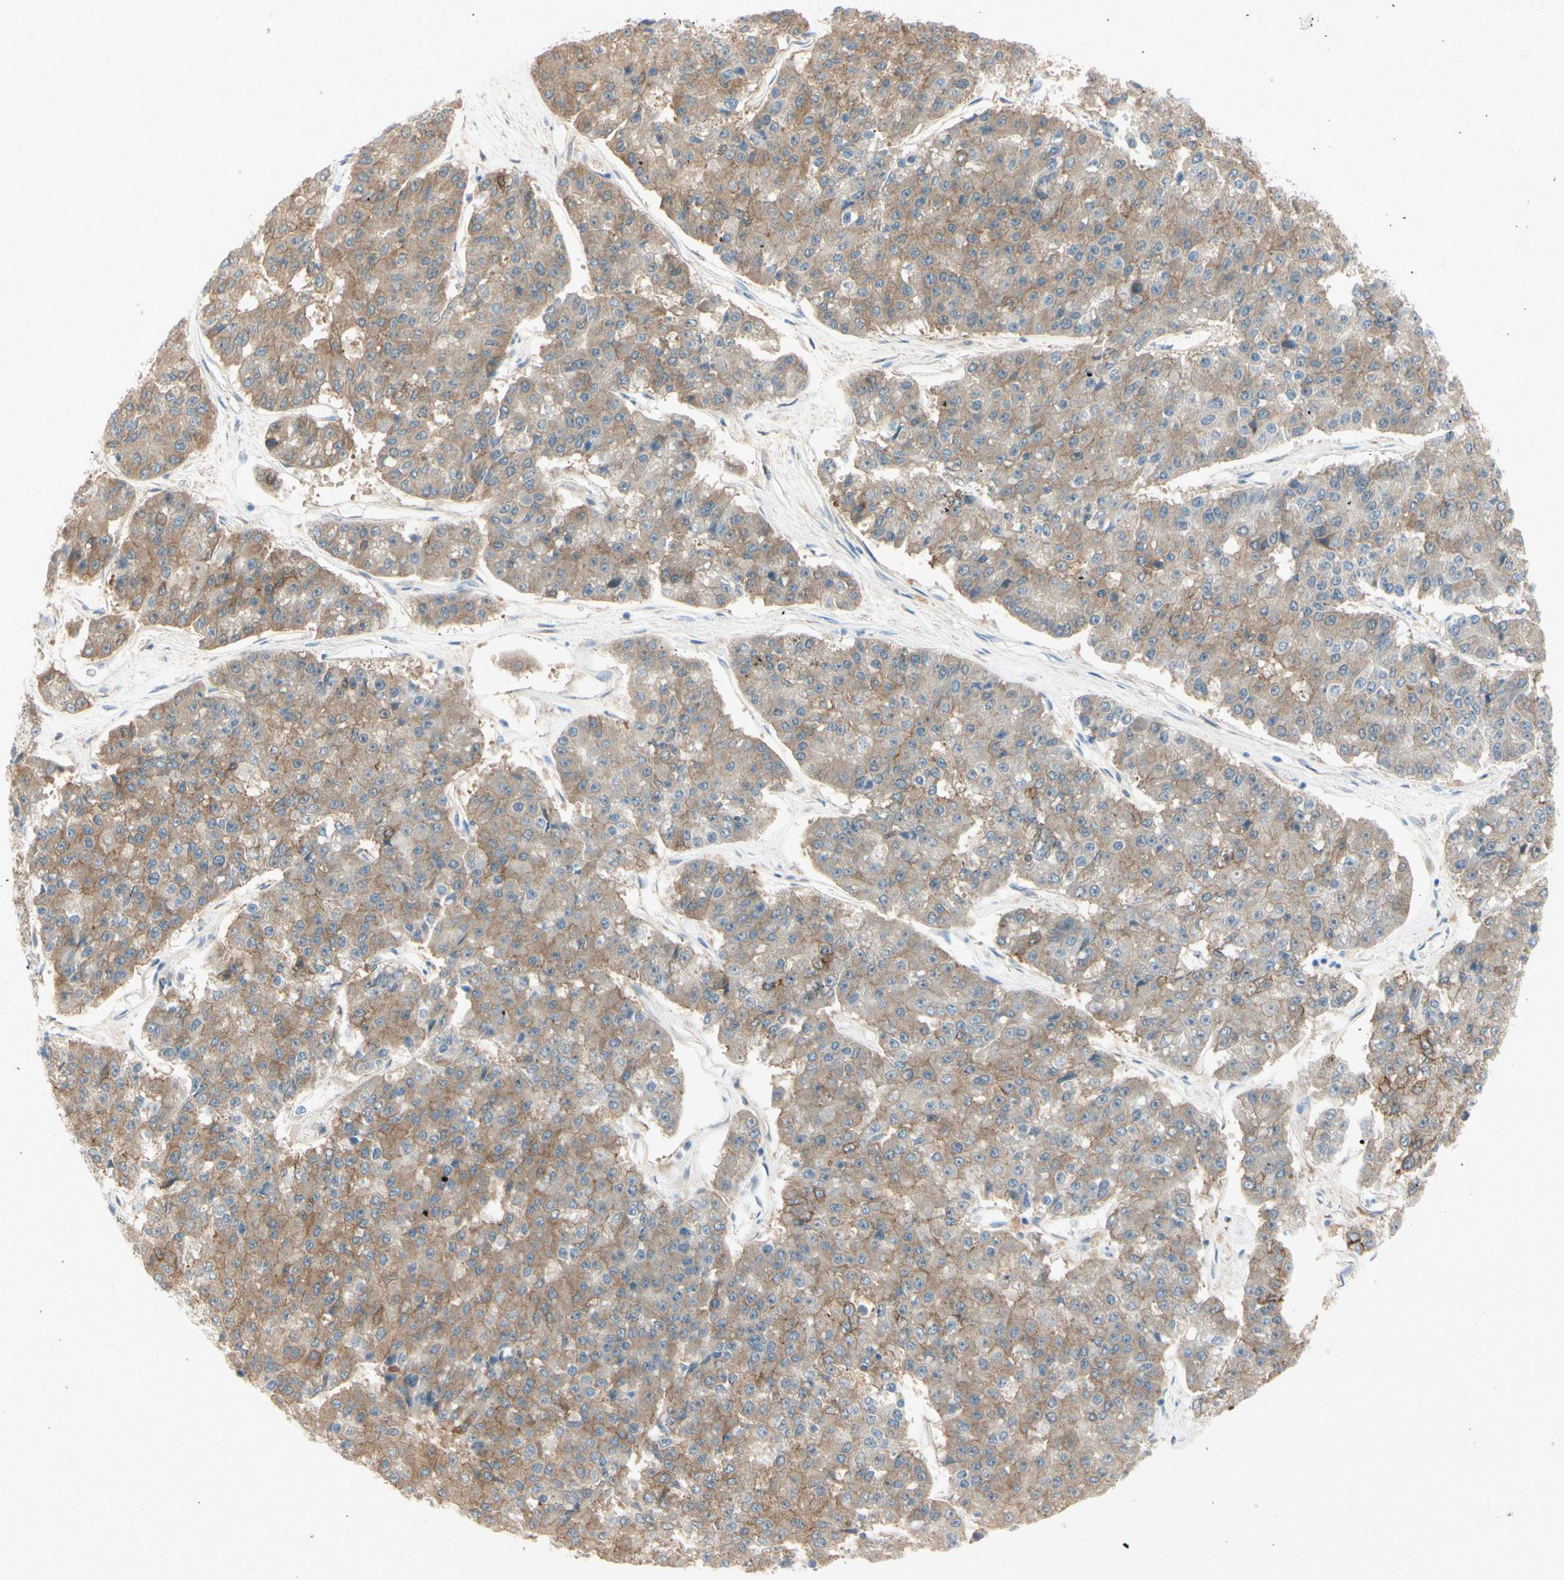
{"staining": {"intensity": "moderate", "quantity": ">75%", "location": "cytoplasmic/membranous"}, "tissue": "pancreatic cancer", "cell_type": "Tumor cells", "image_type": "cancer", "snomed": [{"axis": "morphology", "description": "Adenocarcinoma, NOS"}, {"axis": "topography", "description": "Pancreas"}], "caption": "Approximately >75% of tumor cells in pancreatic cancer (adenocarcinoma) reveal moderate cytoplasmic/membranous protein staining as visualized by brown immunohistochemical staining.", "gene": "PTTG1", "patient": {"sex": "male", "age": 50}}